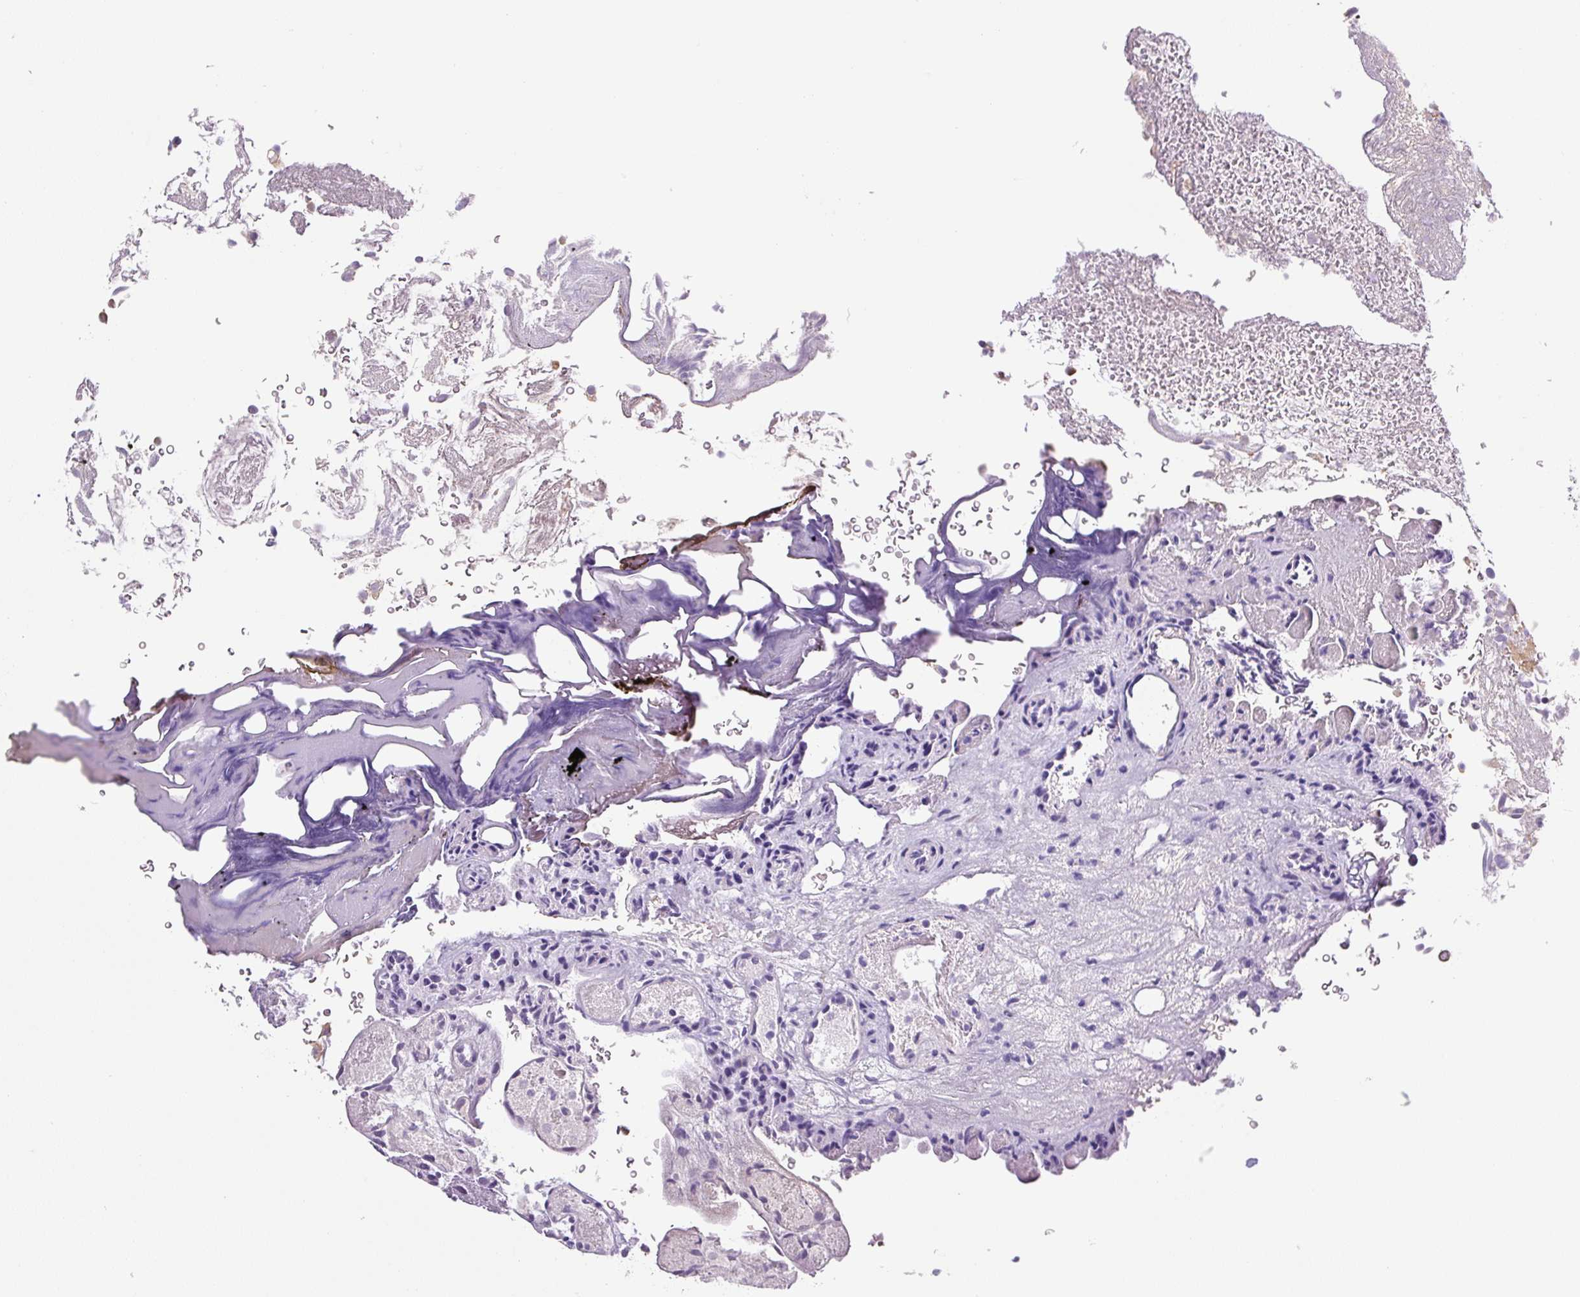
{"staining": {"intensity": "negative", "quantity": "none", "location": "none"}, "tissue": "urothelial cancer", "cell_type": "Tumor cells", "image_type": "cancer", "snomed": [{"axis": "morphology", "description": "Urothelial carcinoma, Low grade"}, {"axis": "topography", "description": "Urinary bladder"}], "caption": "Photomicrograph shows no significant protein expression in tumor cells of urothelial carcinoma (low-grade).", "gene": "PRKAA2", "patient": {"sex": "male", "age": 78}}